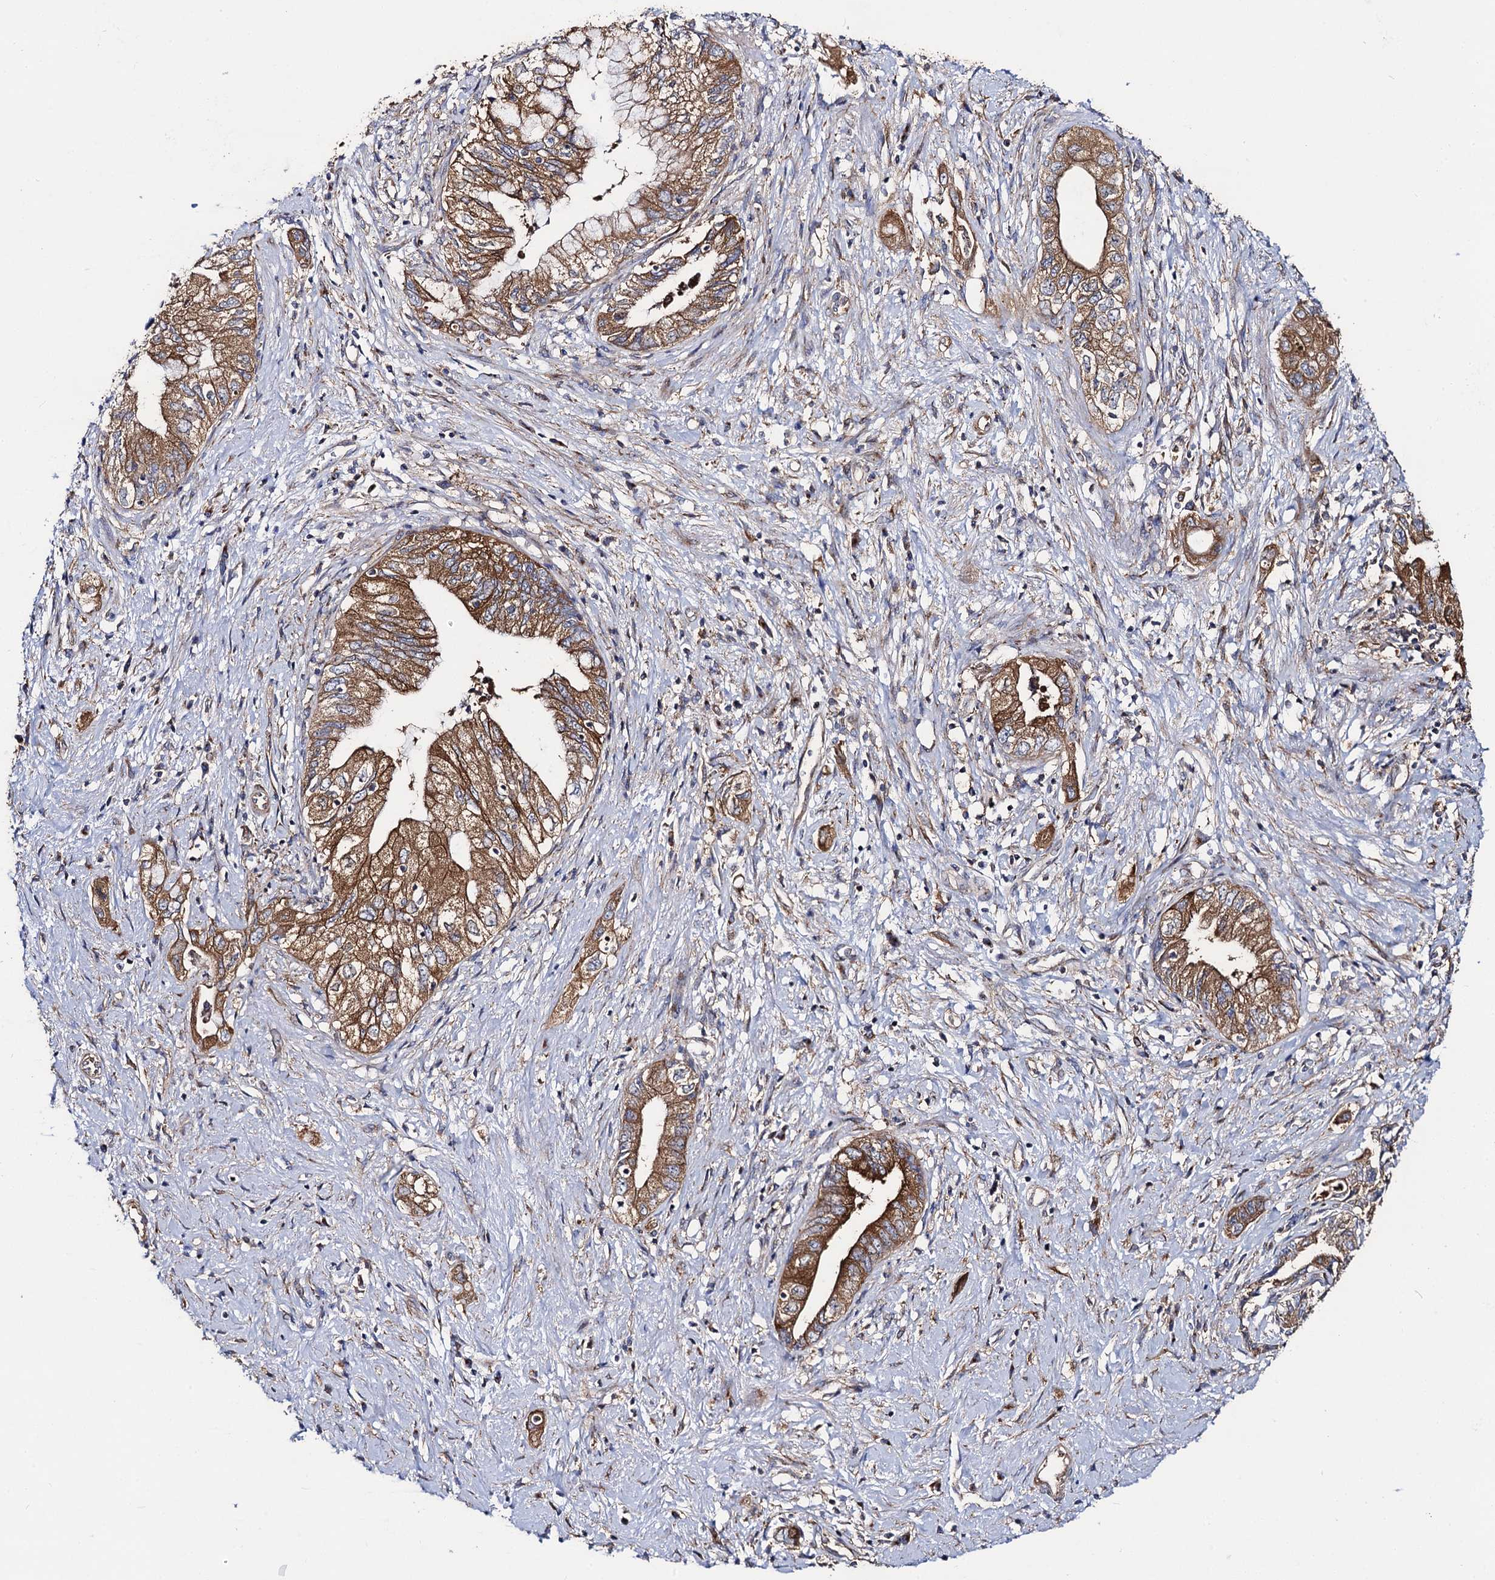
{"staining": {"intensity": "moderate", "quantity": ">75%", "location": "cytoplasmic/membranous"}, "tissue": "pancreatic cancer", "cell_type": "Tumor cells", "image_type": "cancer", "snomed": [{"axis": "morphology", "description": "Adenocarcinoma, NOS"}, {"axis": "topography", "description": "Pancreas"}], "caption": "DAB immunohistochemical staining of human adenocarcinoma (pancreatic) exhibits moderate cytoplasmic/membranous protein staining in about >75% of tumor cells. The protein of interest is stained brown, and the nuclei are stained in blue (DAB IHC with brightfield microscopy, high magnification).", "gene": "DYDC1", "patient": {"sex": "female", "age": 73}}